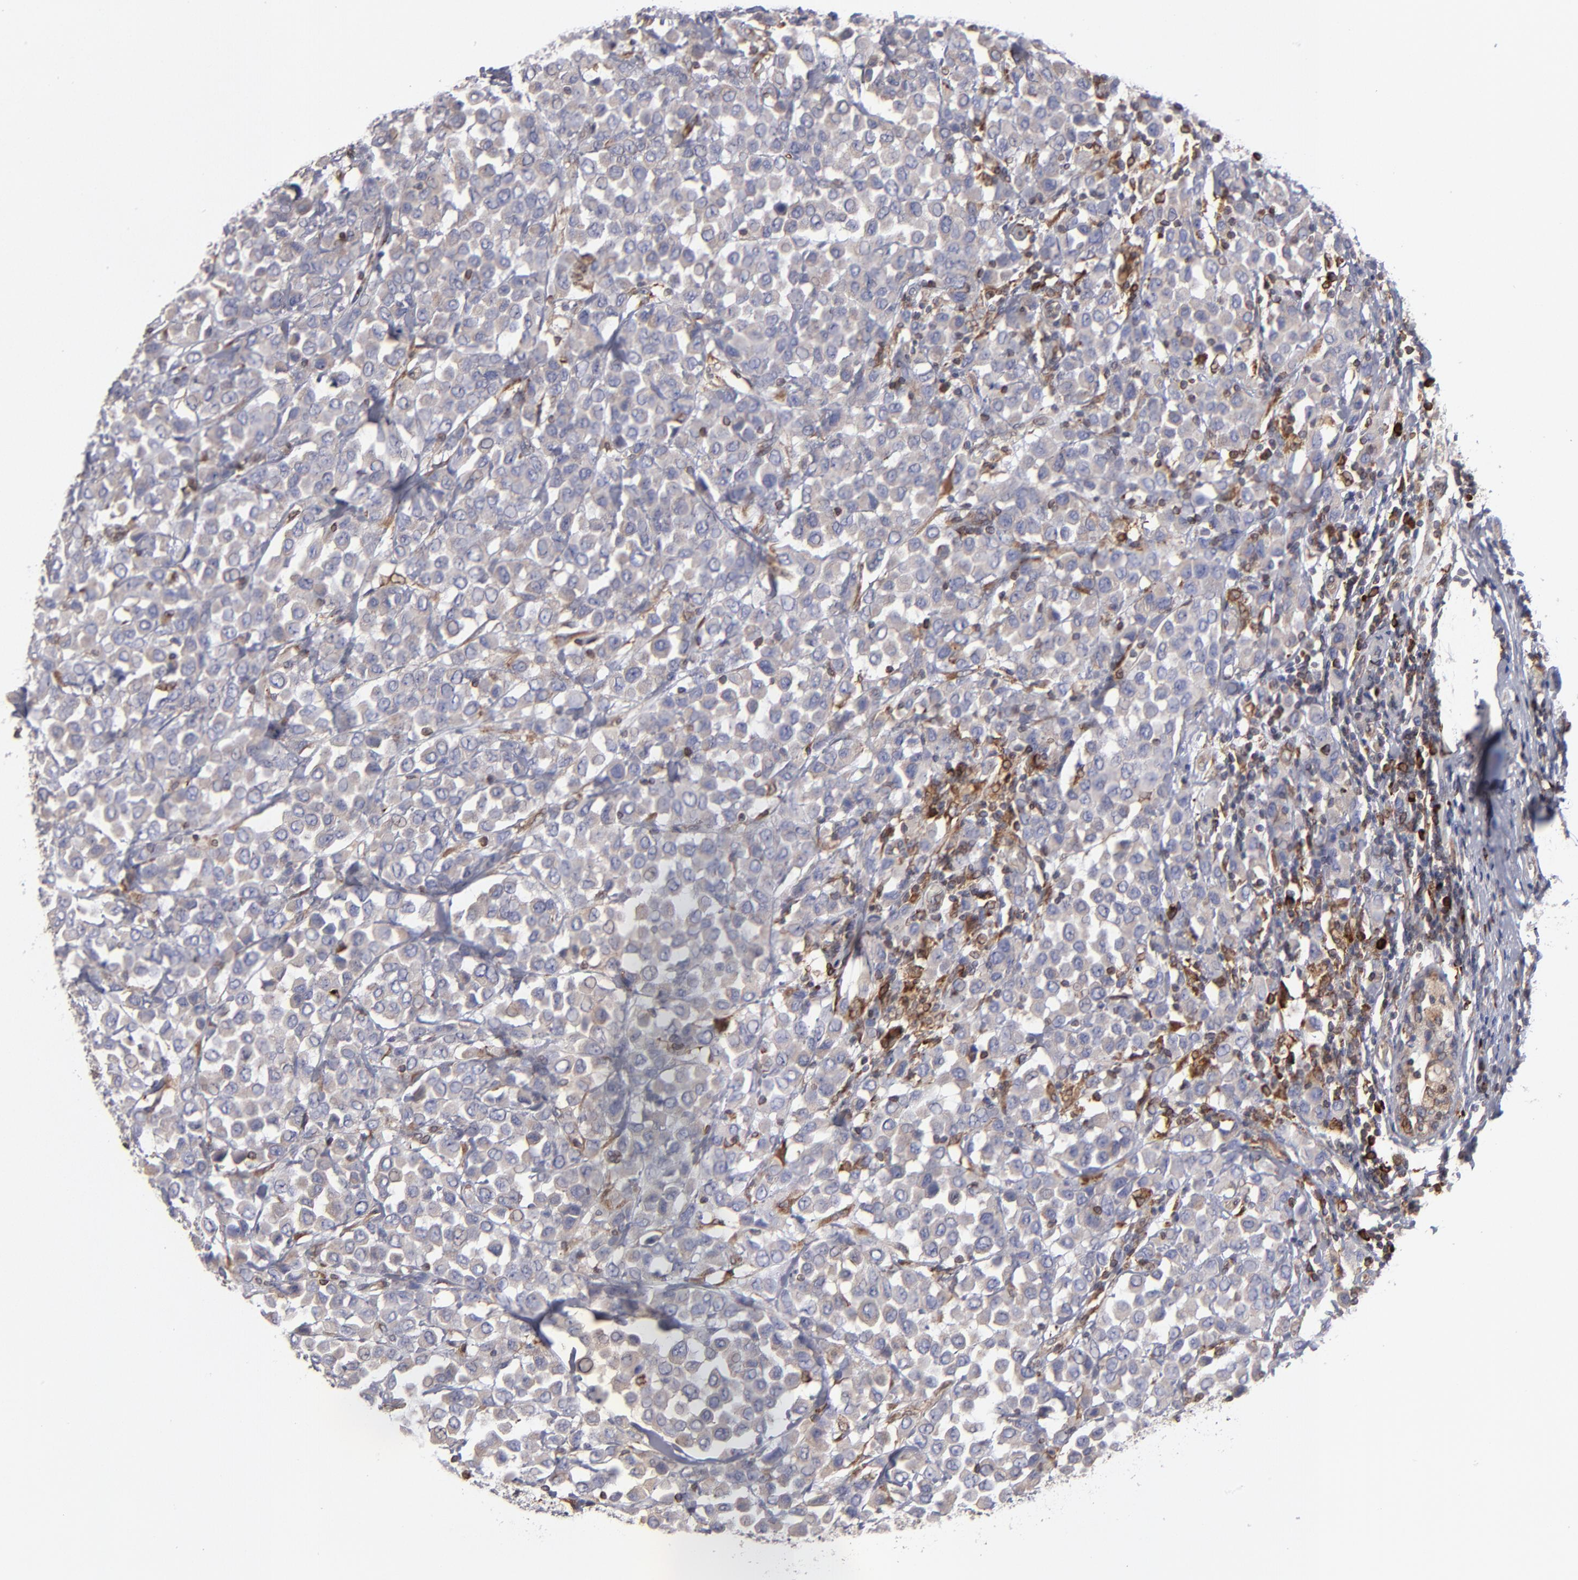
{"staining": {"intensity": "weak", "quantity": ">75%", "location": "cytoplasmic/membranous"}, "tissue": "breast cancer", "cell_type": "Tumor cells", "image_type": "cancer", "snomed": [{"axis": "morphology", "description": "Duct carcinoma"}, {"axis": "topography", "description": "Breast"}], "caption": "Human breast cancer (infiltrating ductal carcinoma) stained for a protein (brown) reveals weak cytoplasmic/membranous positive expression in about >75% of tumor cells.", "gene": "TMX1", "patient": {"sex": "female", "age": 61}}